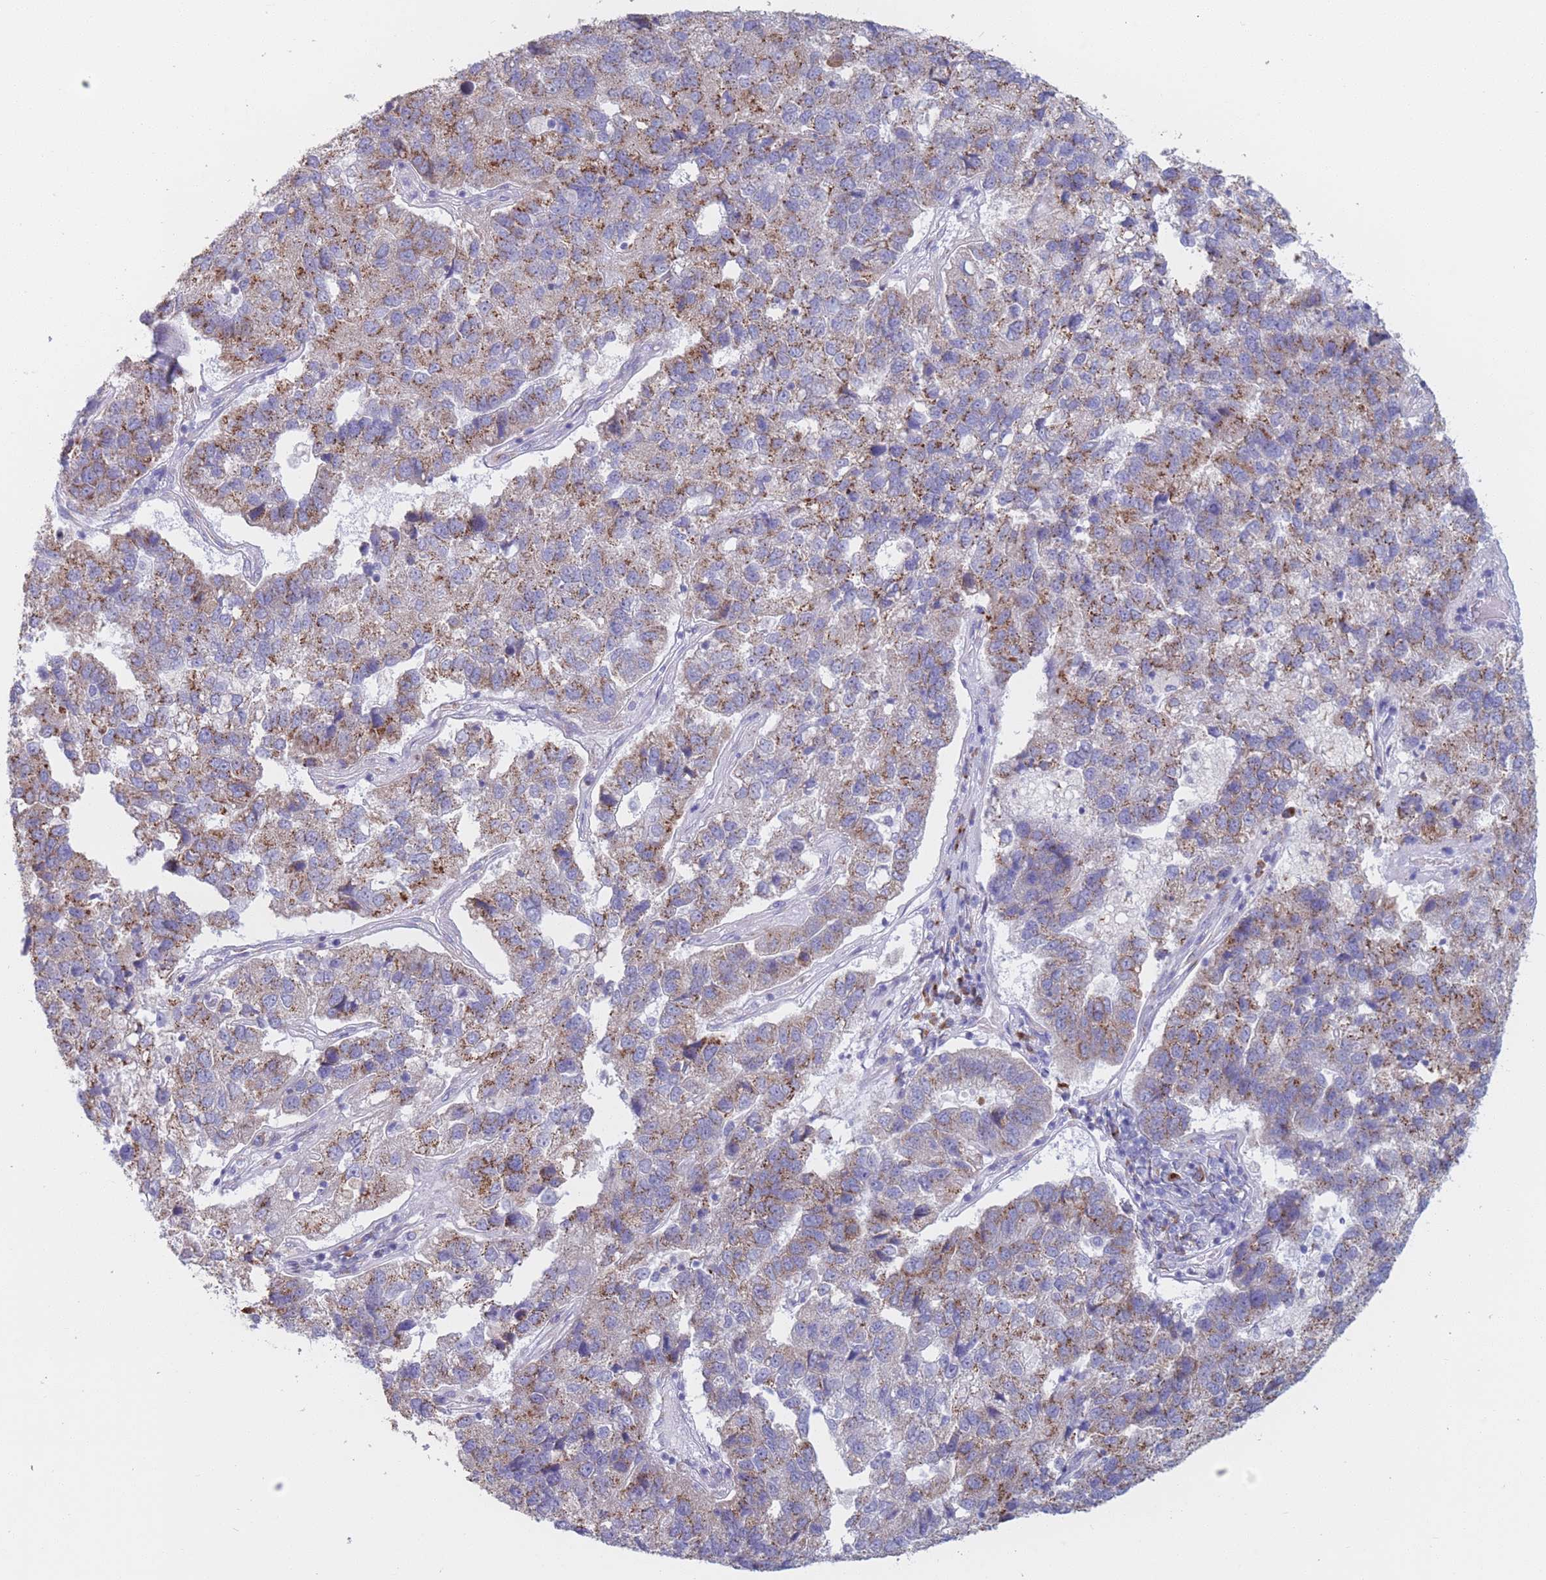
{"staining": {"intensity": "moderate", "quantity": ">75%", "location": "cytoplasmic/membranous"}, "tissue": "pancreatic cancer", "cell_type": "Tumor cells", "image_type": "cancer", "snomed": [{"axis": "morphology", "description": "Adenocarcinoma, NOS"}, {"axis": "topography", "description": "Pancreas"}], "caption": "Moderate cytoplasmic/membranous protein positivity is identified in approximately >75% of tumor cells in pancreatic cancer.", "gene": "MRPL30", "patient": {"sex": "female", "age": 61}}